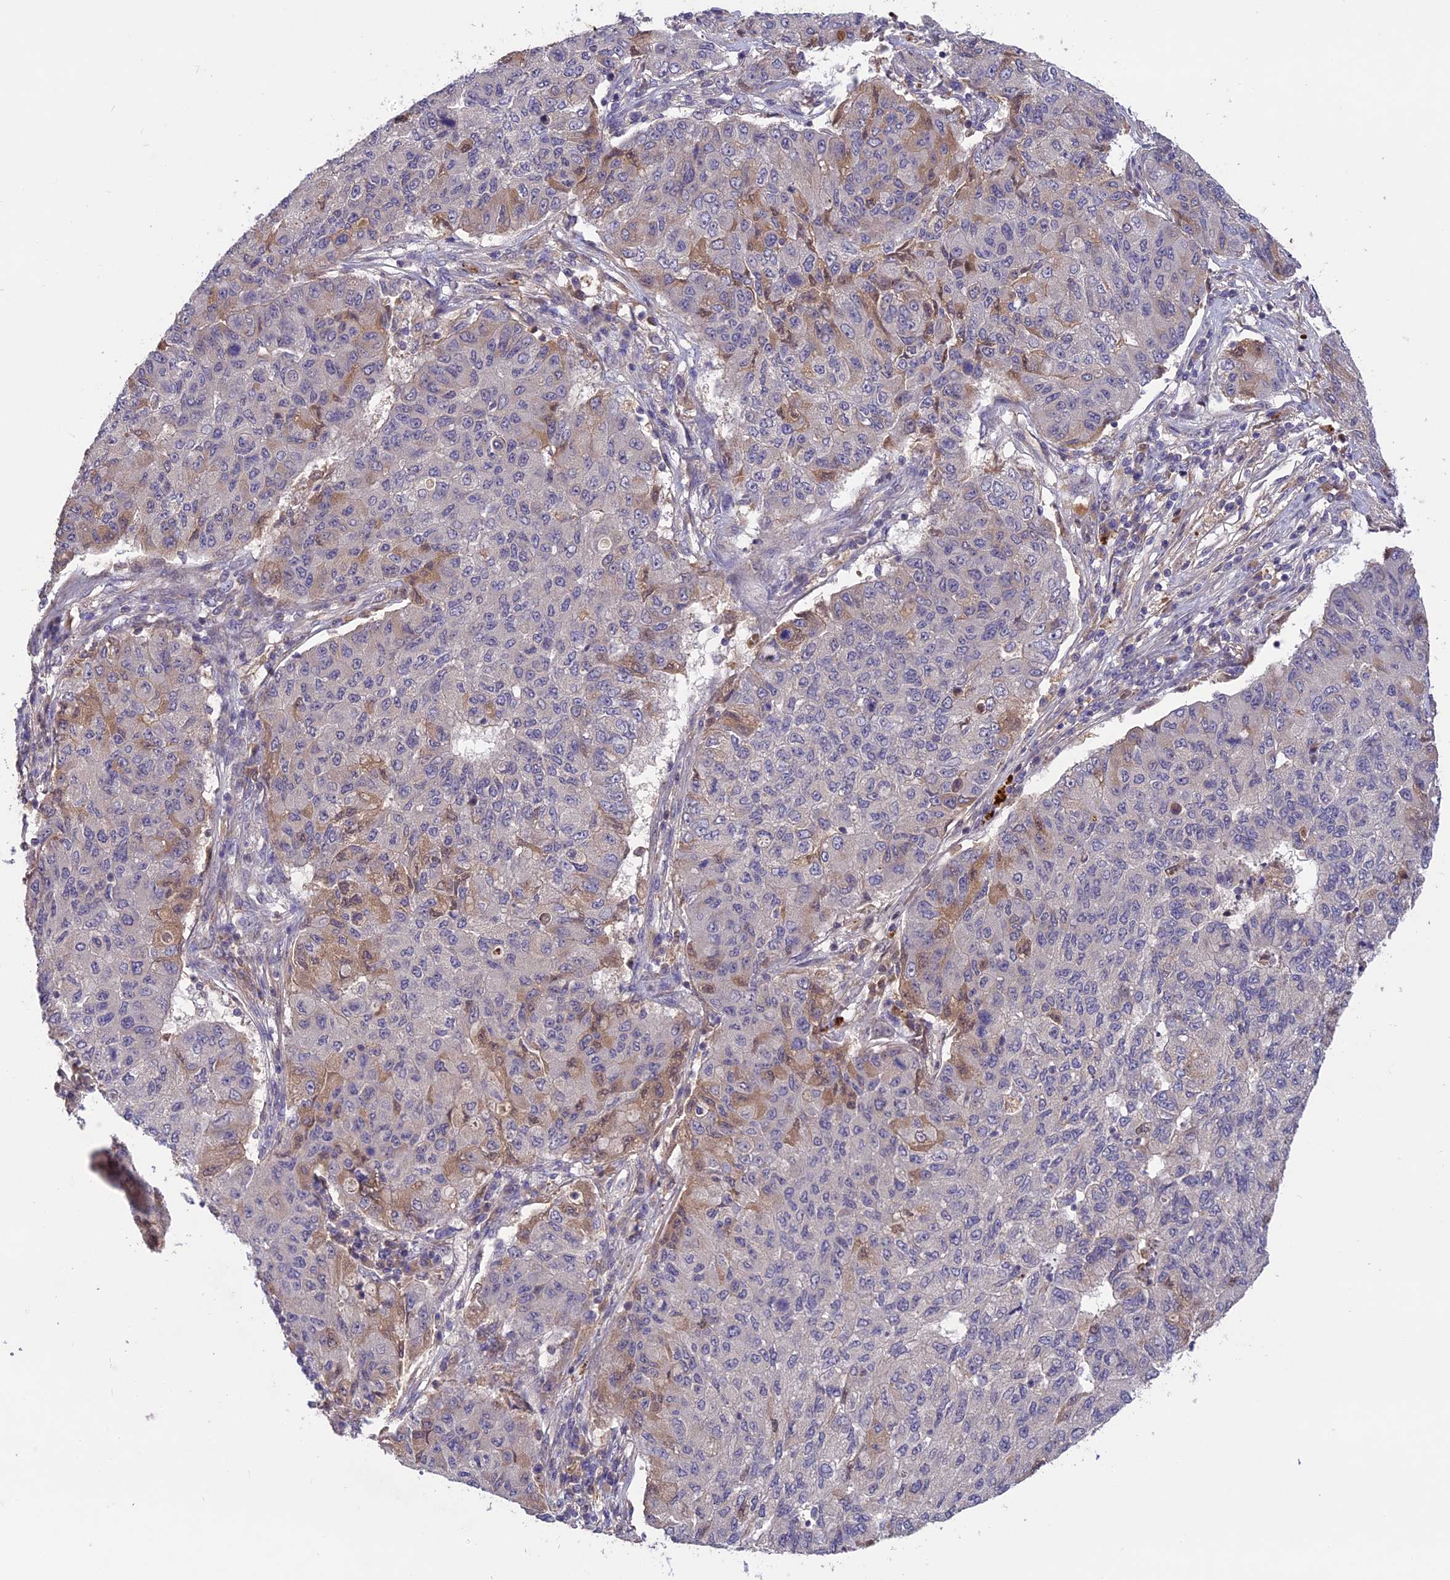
{"staining": {"intensity": "moderate", "quantity": "<25%", "location": "cytoplasmic/membranous"}, "tissue": "lung cancer", "cell_type": "Tumor cells", "image_type": "cancer", "snomed": [{"axis": "morphology", "description": "Squamous cell carcinoma, NOS"}, {"axis": "topography", "description": "Lung"}], "caption": "This micrograph reveals immunohistochemistry staining of lung cancer, with low moderate cytoplasmic/membranous expression in about <25% of tumor cells.", "gene": "ADO", "patient": {"sex": "male", "age": 74}}